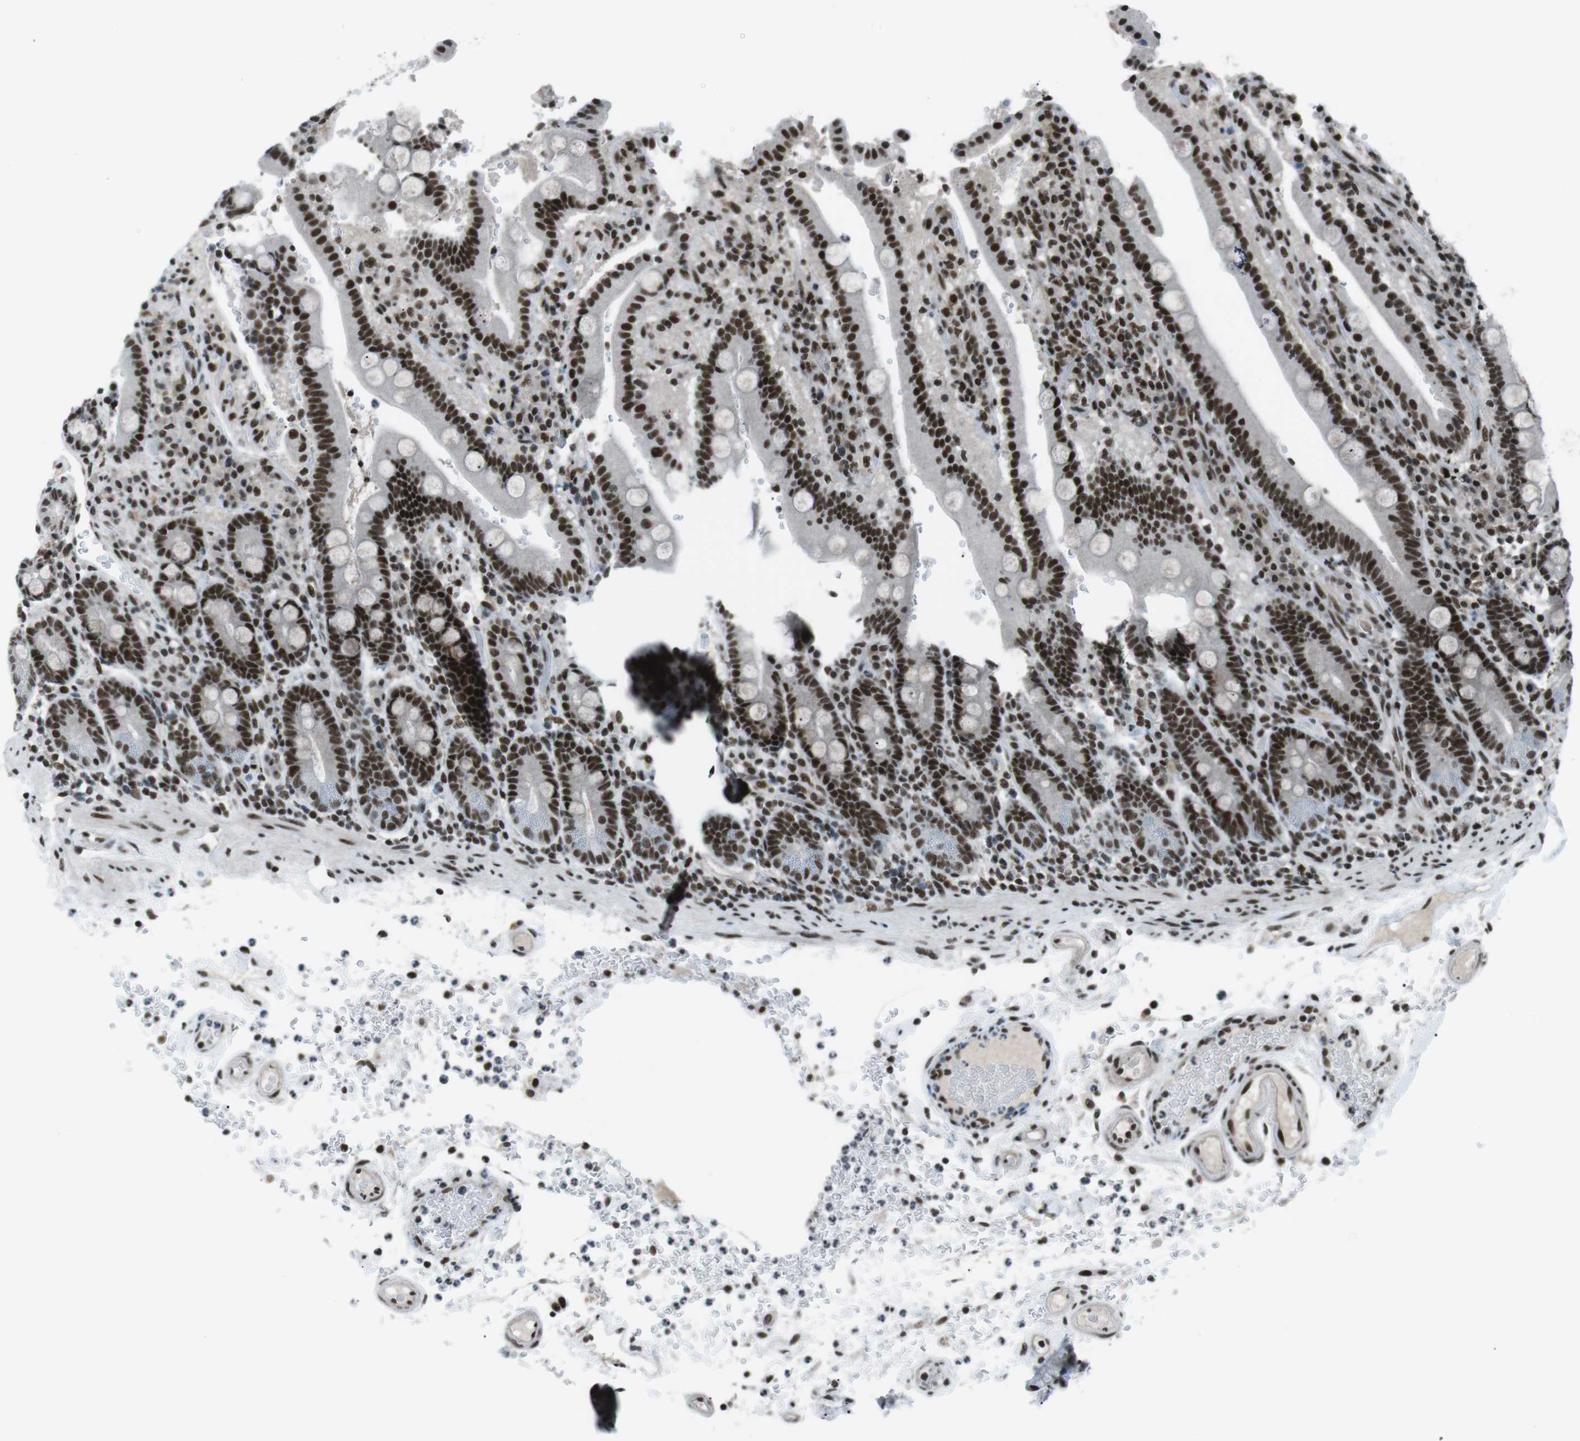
{"staining": {"intensity": "strong", "quantity": ">75%", "location": "nuclear"}, "tissue": "duodenum", "cell_type": "Glandular cells", "image_type": "normal", "snomed": [{"axis": "morphology", "description": "Normal tissue, NOS"}, {"axis": "topography", "description": "Small intestine, NOS"}], "caption": "This is an image of immunohistochemistry (IHC) staining of normal duodenum, which shows strong staining in the nuclear of glandular cells.", "gene": "TAF1", "patient": {"sex": "female", "age": 71}}